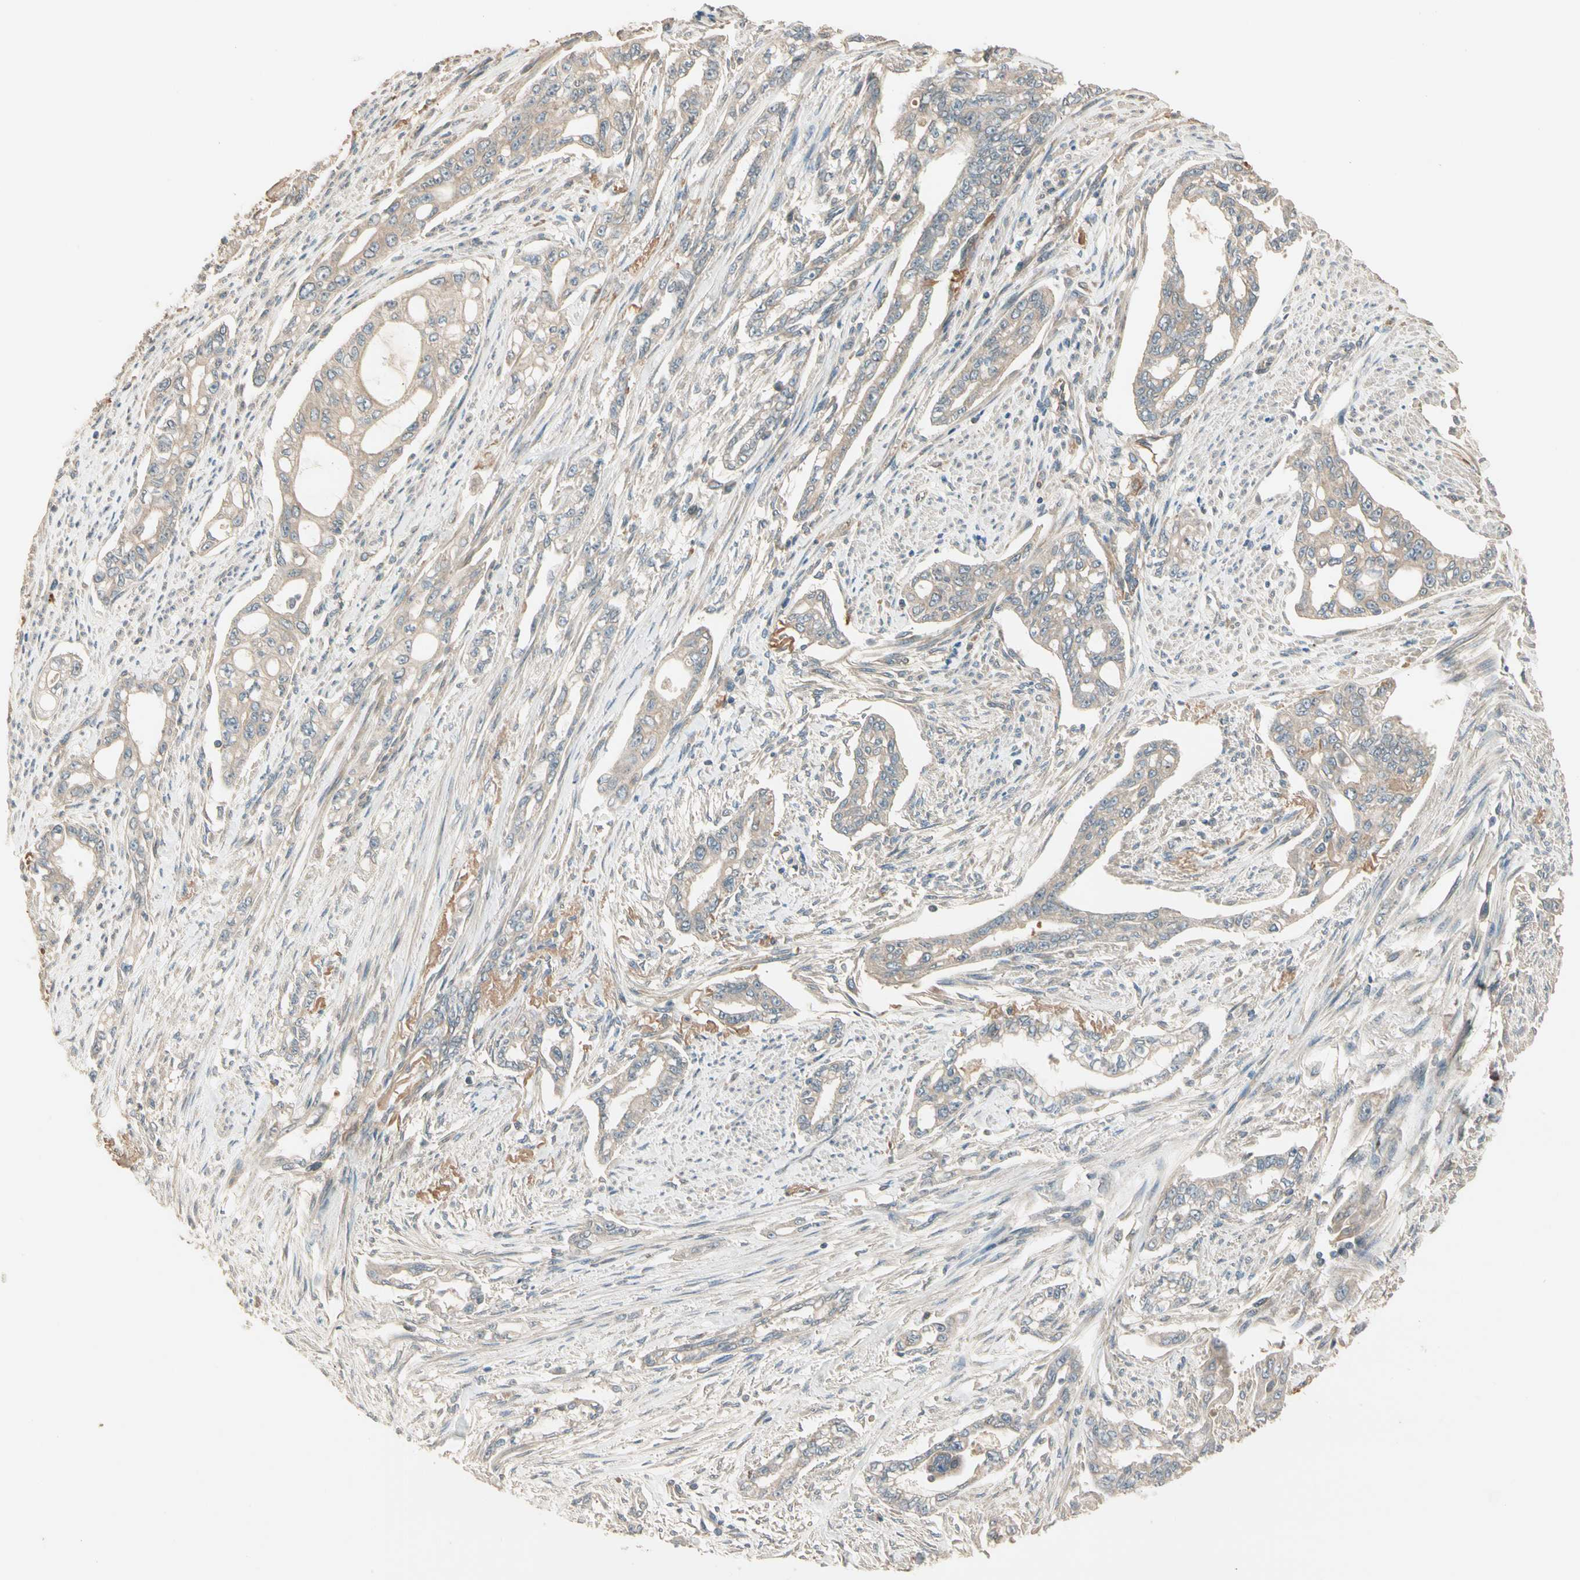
{"staining": {"intensity": "weak", "quantity": ">75%", "location": "cytoplasmic/membranous"}, "tissue": "pancreatic cancer", "cell_type": "Tumor cells", "image_type": "cancer", "snomed": [{"axis": "morphology", "description": "Normal tissue, NOS"}, {"axis": "topography", "description": "Pancreas"}], "caption": "IHC (DAB (3,3'-diaminobenzidine)) staining of human pancreatic cancer shows weak cytoplasmic/membranous protein expression in approximately >75% of tumor cells.", "gene": "TNFRSF21", "patient": {"sex": "male", "age": 42}}